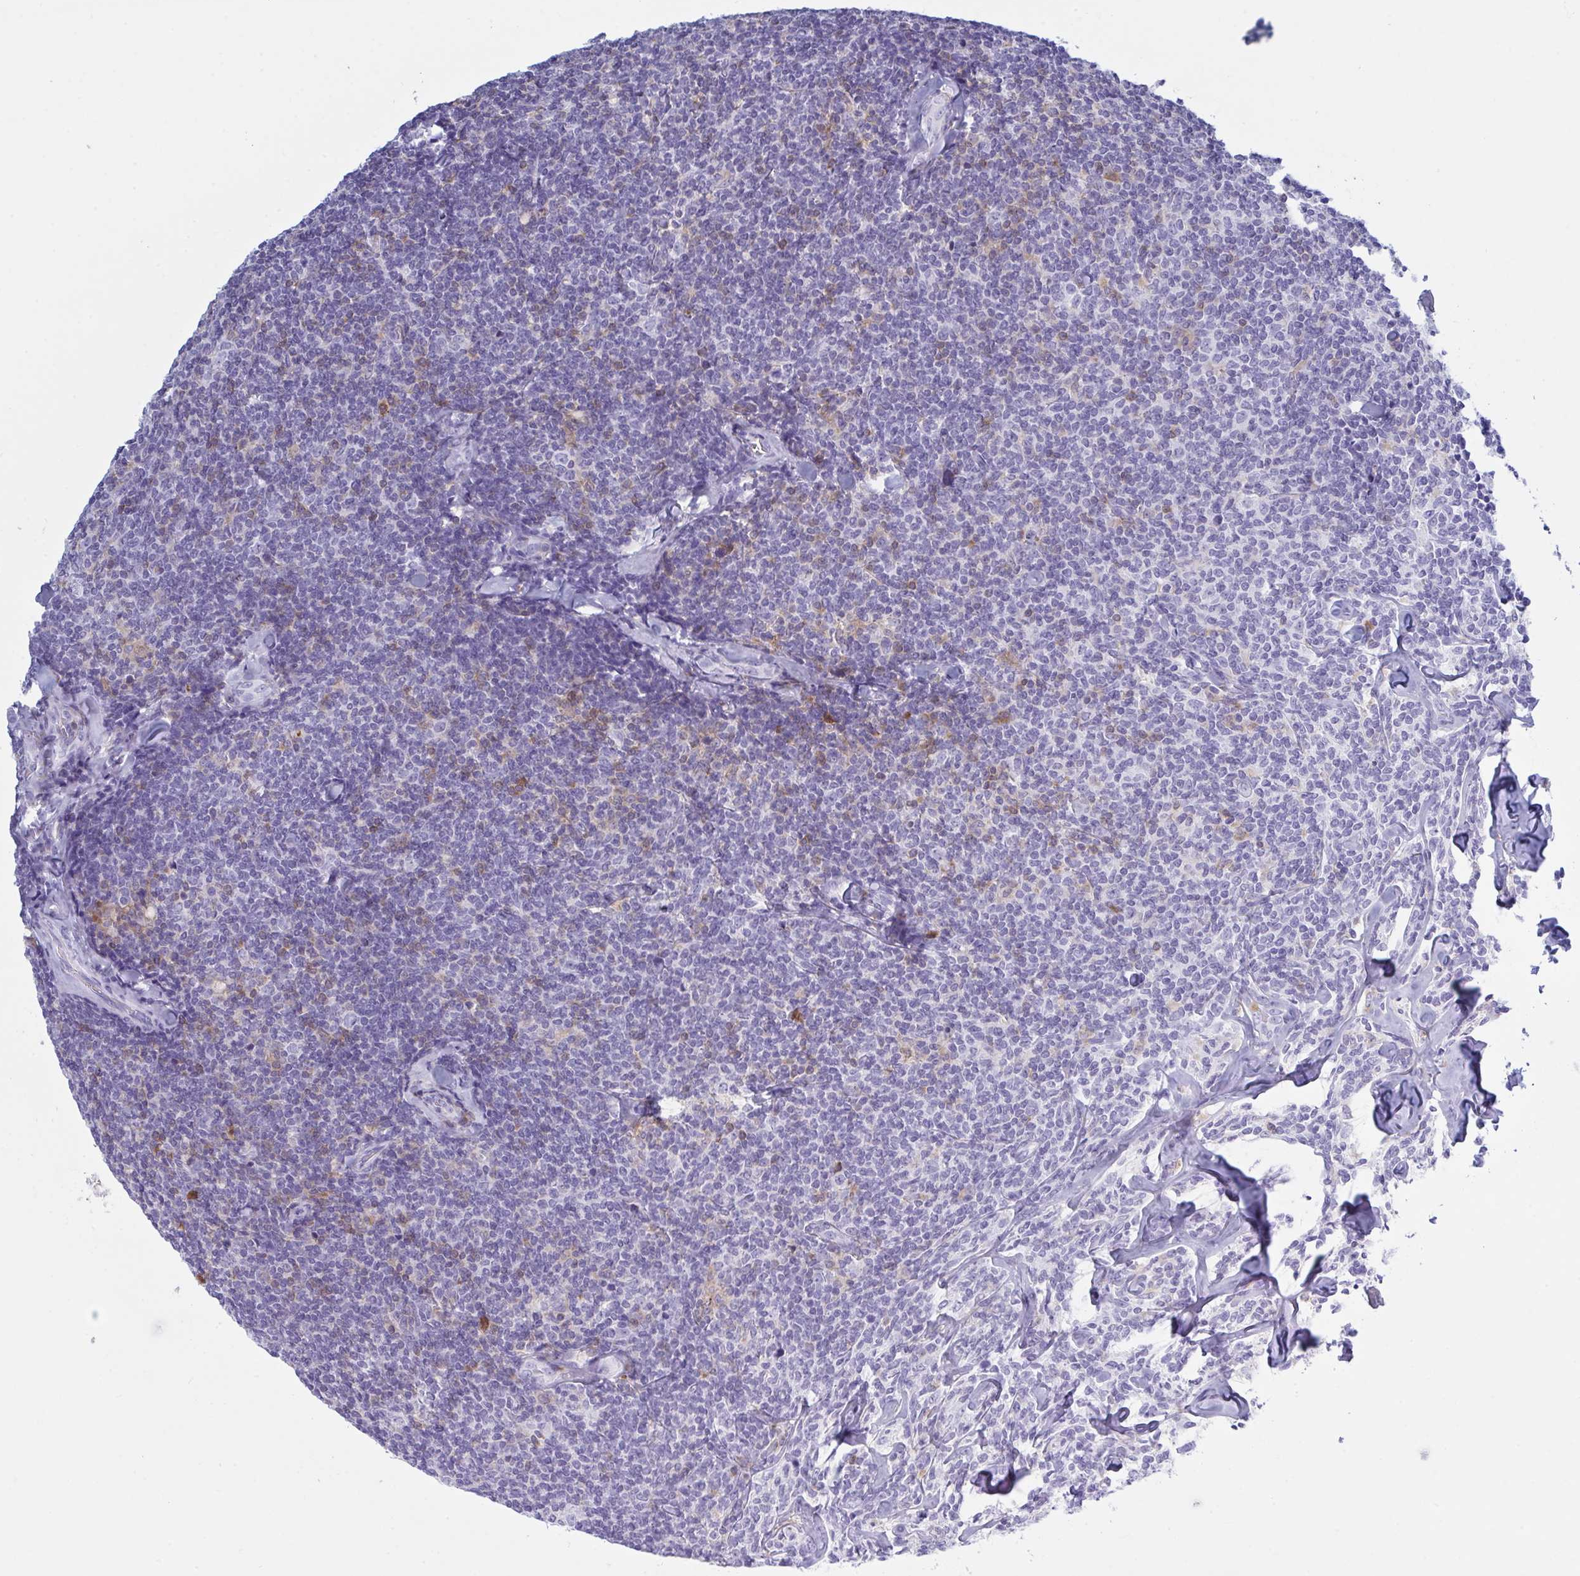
{"staining": {"intensity": "negative", "quantity": "none", "location": "none"}, "tissue": "lymphoma", "cell_type": "Tumor cells", "image_type": "cancer", "snomed": [{"axis": "morphology", "description": "Malignant lymphoma, non-Hodgkin's type, Low grade"}, {"axis": "topography", "description": "Lymph node"}], "caption": "Tumor cells show no significant protein positivity in low-grade malignant lymphoma, non-Hodgkin's type.", "gene": "MYO1F", "patient": {"sex": "female", "age": 56}}